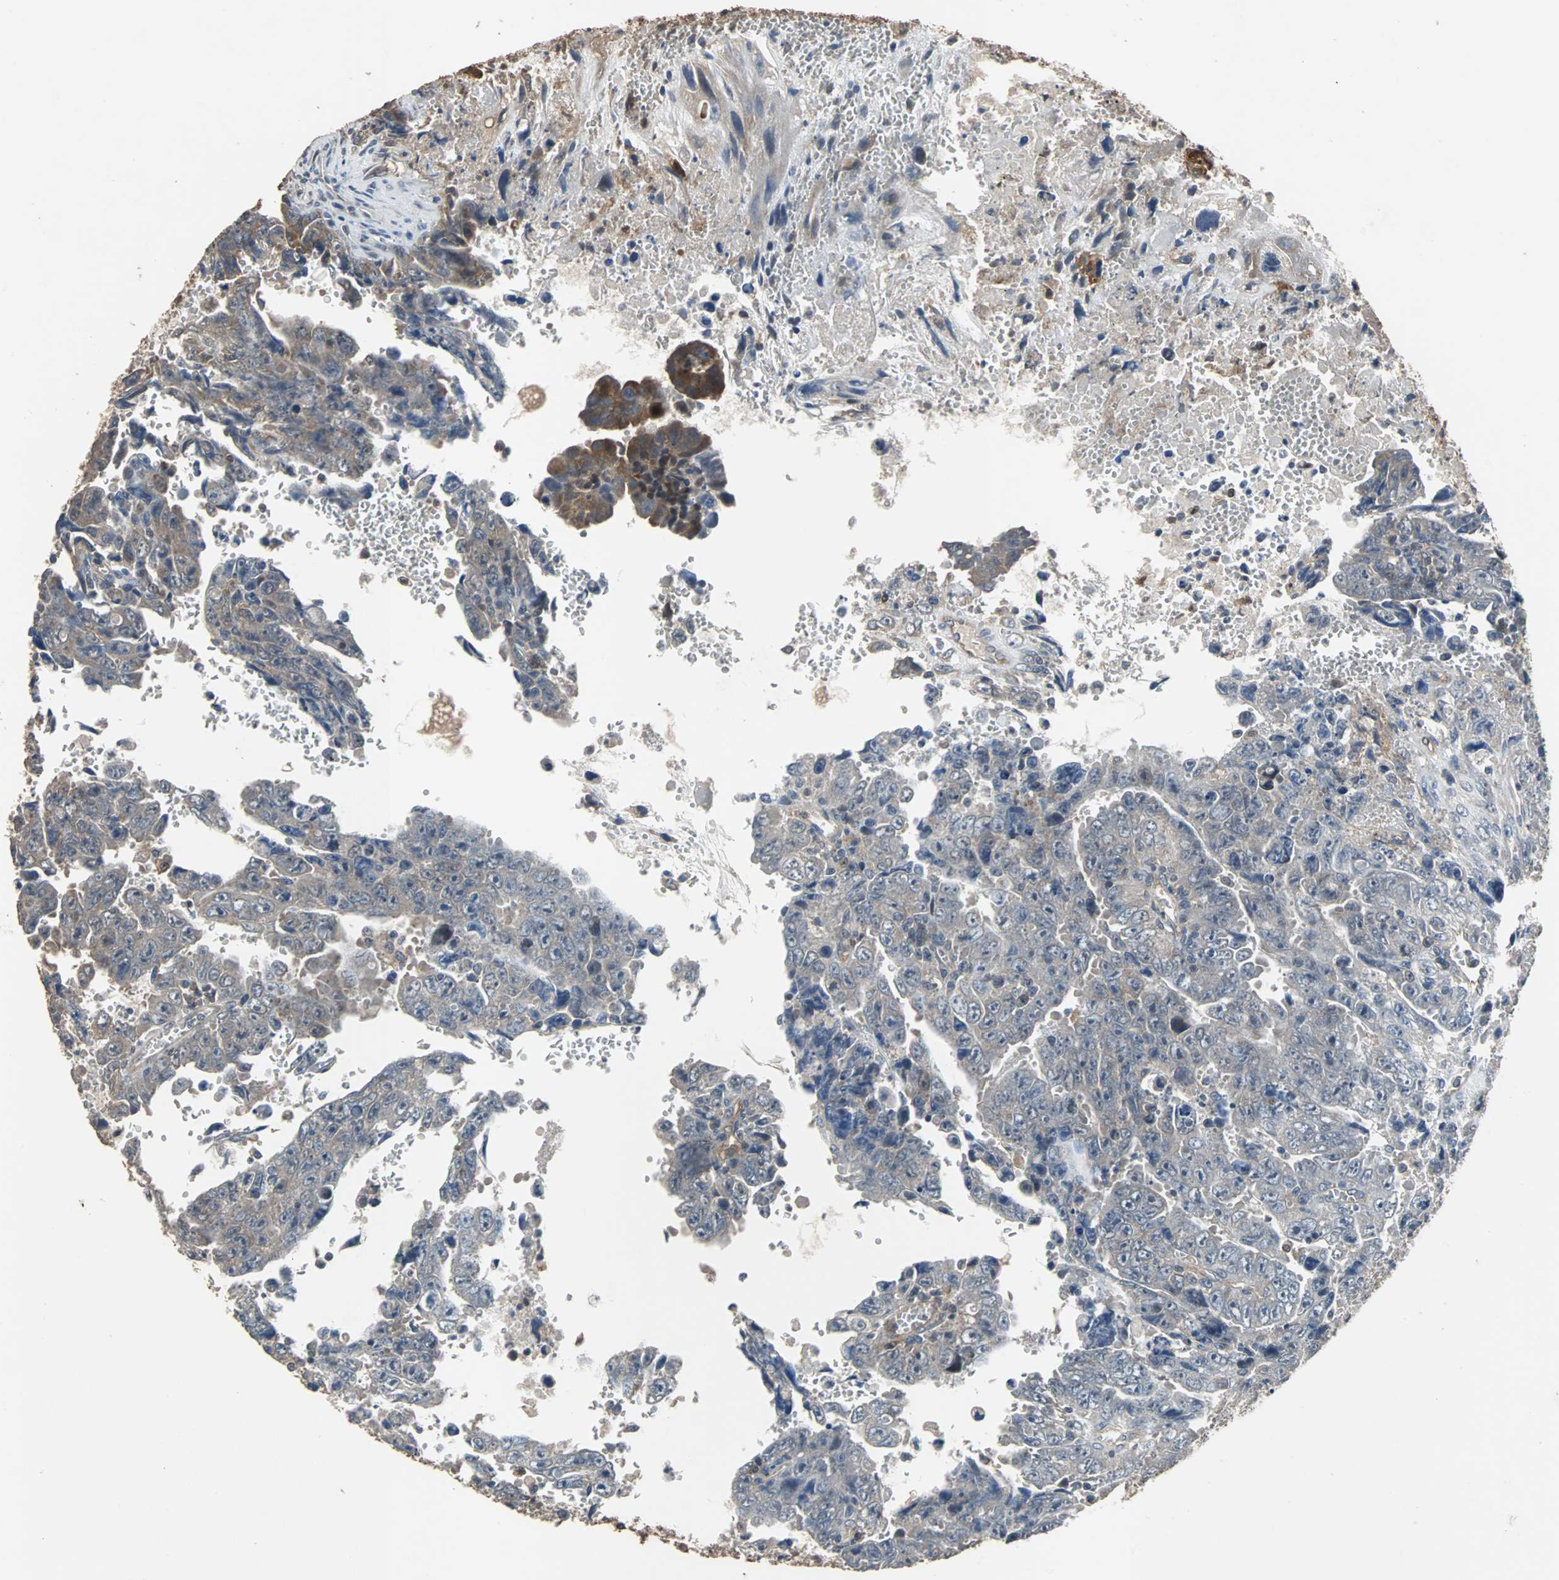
{"staining": {"intensity": "moderate", "quantity": "25%-75%", "location": "cytoplasmic/membranous"}, "tissue": "testis cancer", "cell_type": "Tumor cells", "image_type": "cancer", "snomed": [{"axis": "morphology", "description": "Carcinoma, Embryonal, NOS"}, {"axis": "topography", "description": "Testis"}], "caption": "A brown stain labels moderate cytoplasmic/membranous expression of a protein in human testis cancer tumor cells.", "gene": "NDRG1", "patient": {"sex": "male", "age": 28}}